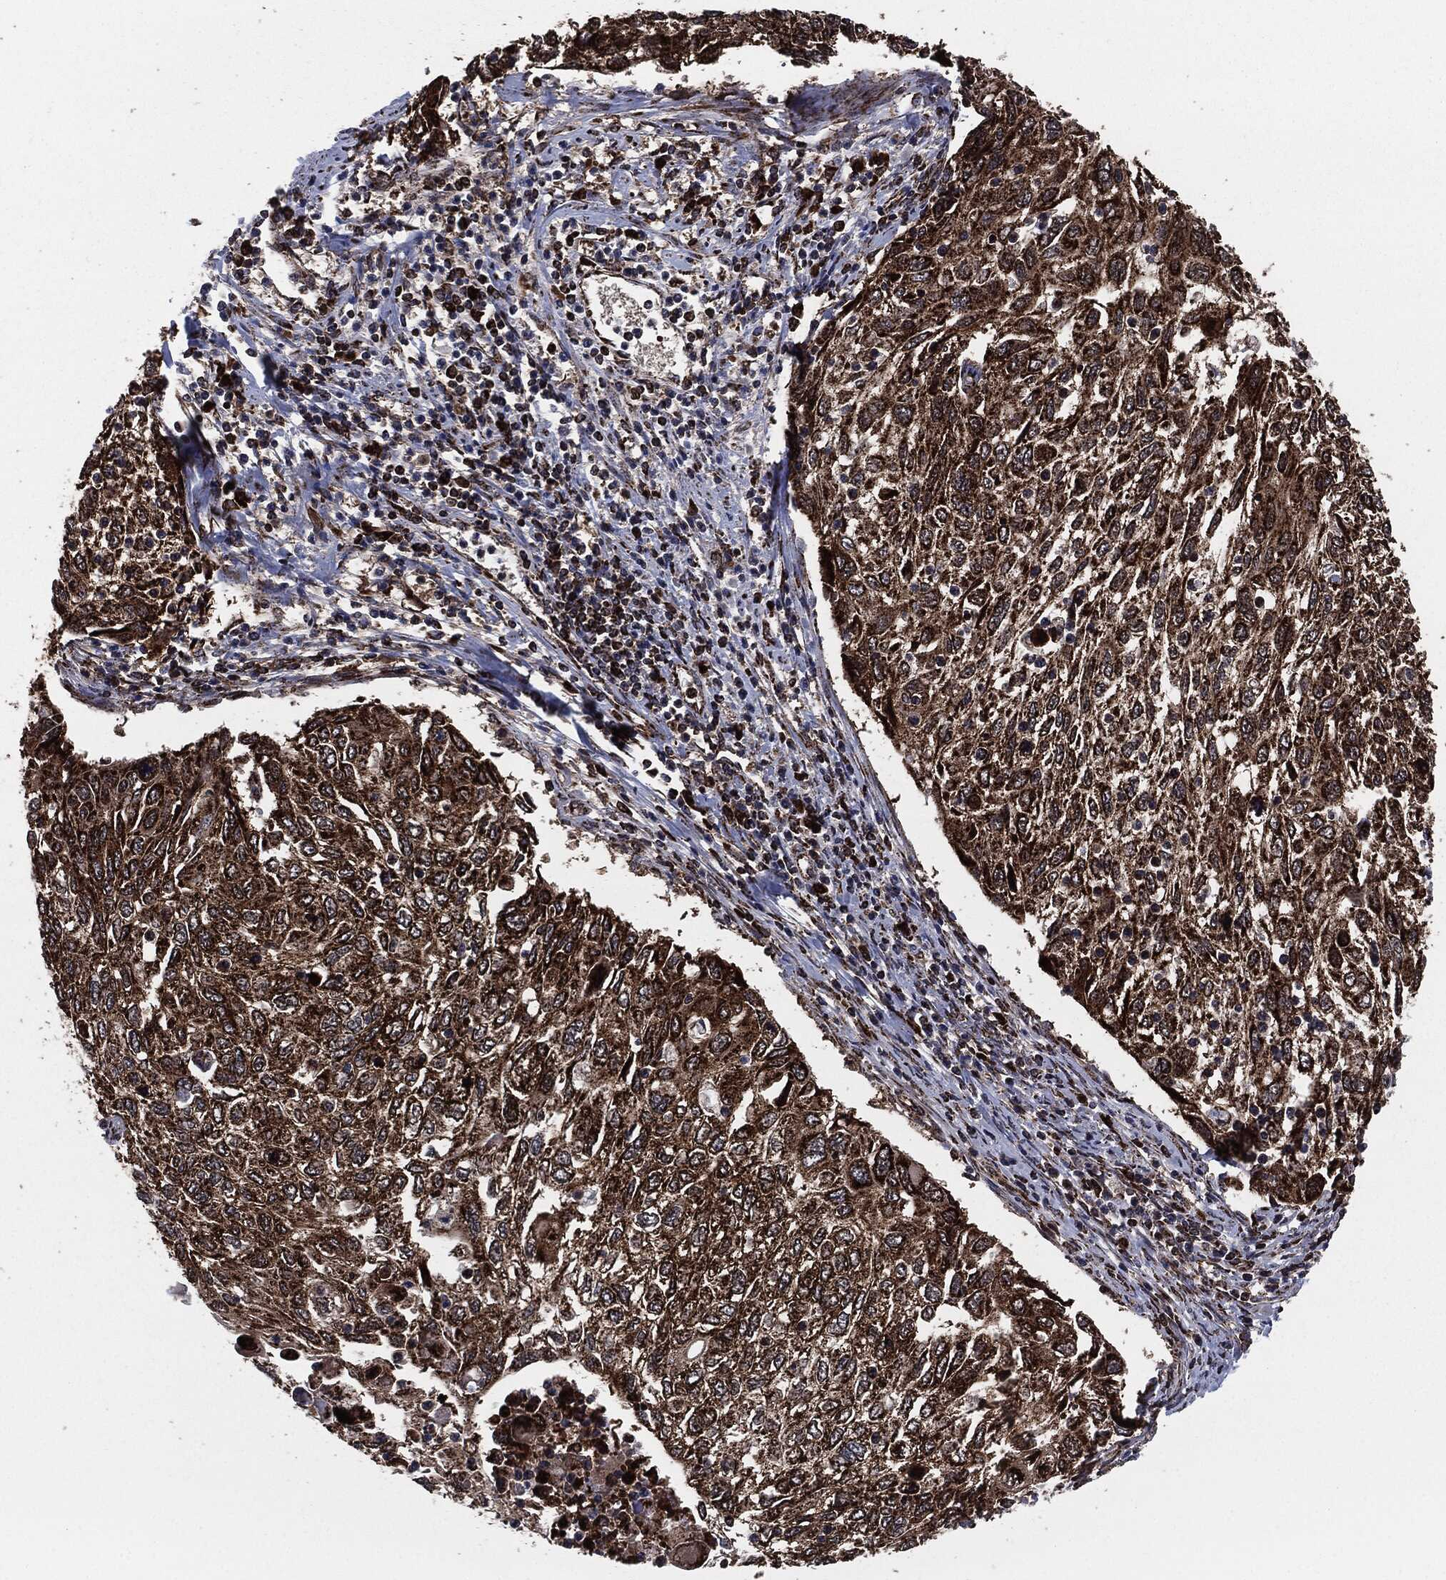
{"staining": {"intensity": "strong", "quantity": ">75%", "location": "cytoplasmic/membranous"}, "tissue": "cervical cancer", "cell_type": "Tumor cells", "image_type": "cancer", "snomed": [{"axis": "morphology", "description": "Squamous cell carcinoma, NOS"}, {"axis": "topography", "description": "Cervix"}], "caption": "This is an image of immunohistochemistry staining of cervical cancer, which shows strong expression in the cytoplasmic/membranous of tumor cells.", "gene": "FH", "patient": {"sex": "female", "age": 70}}